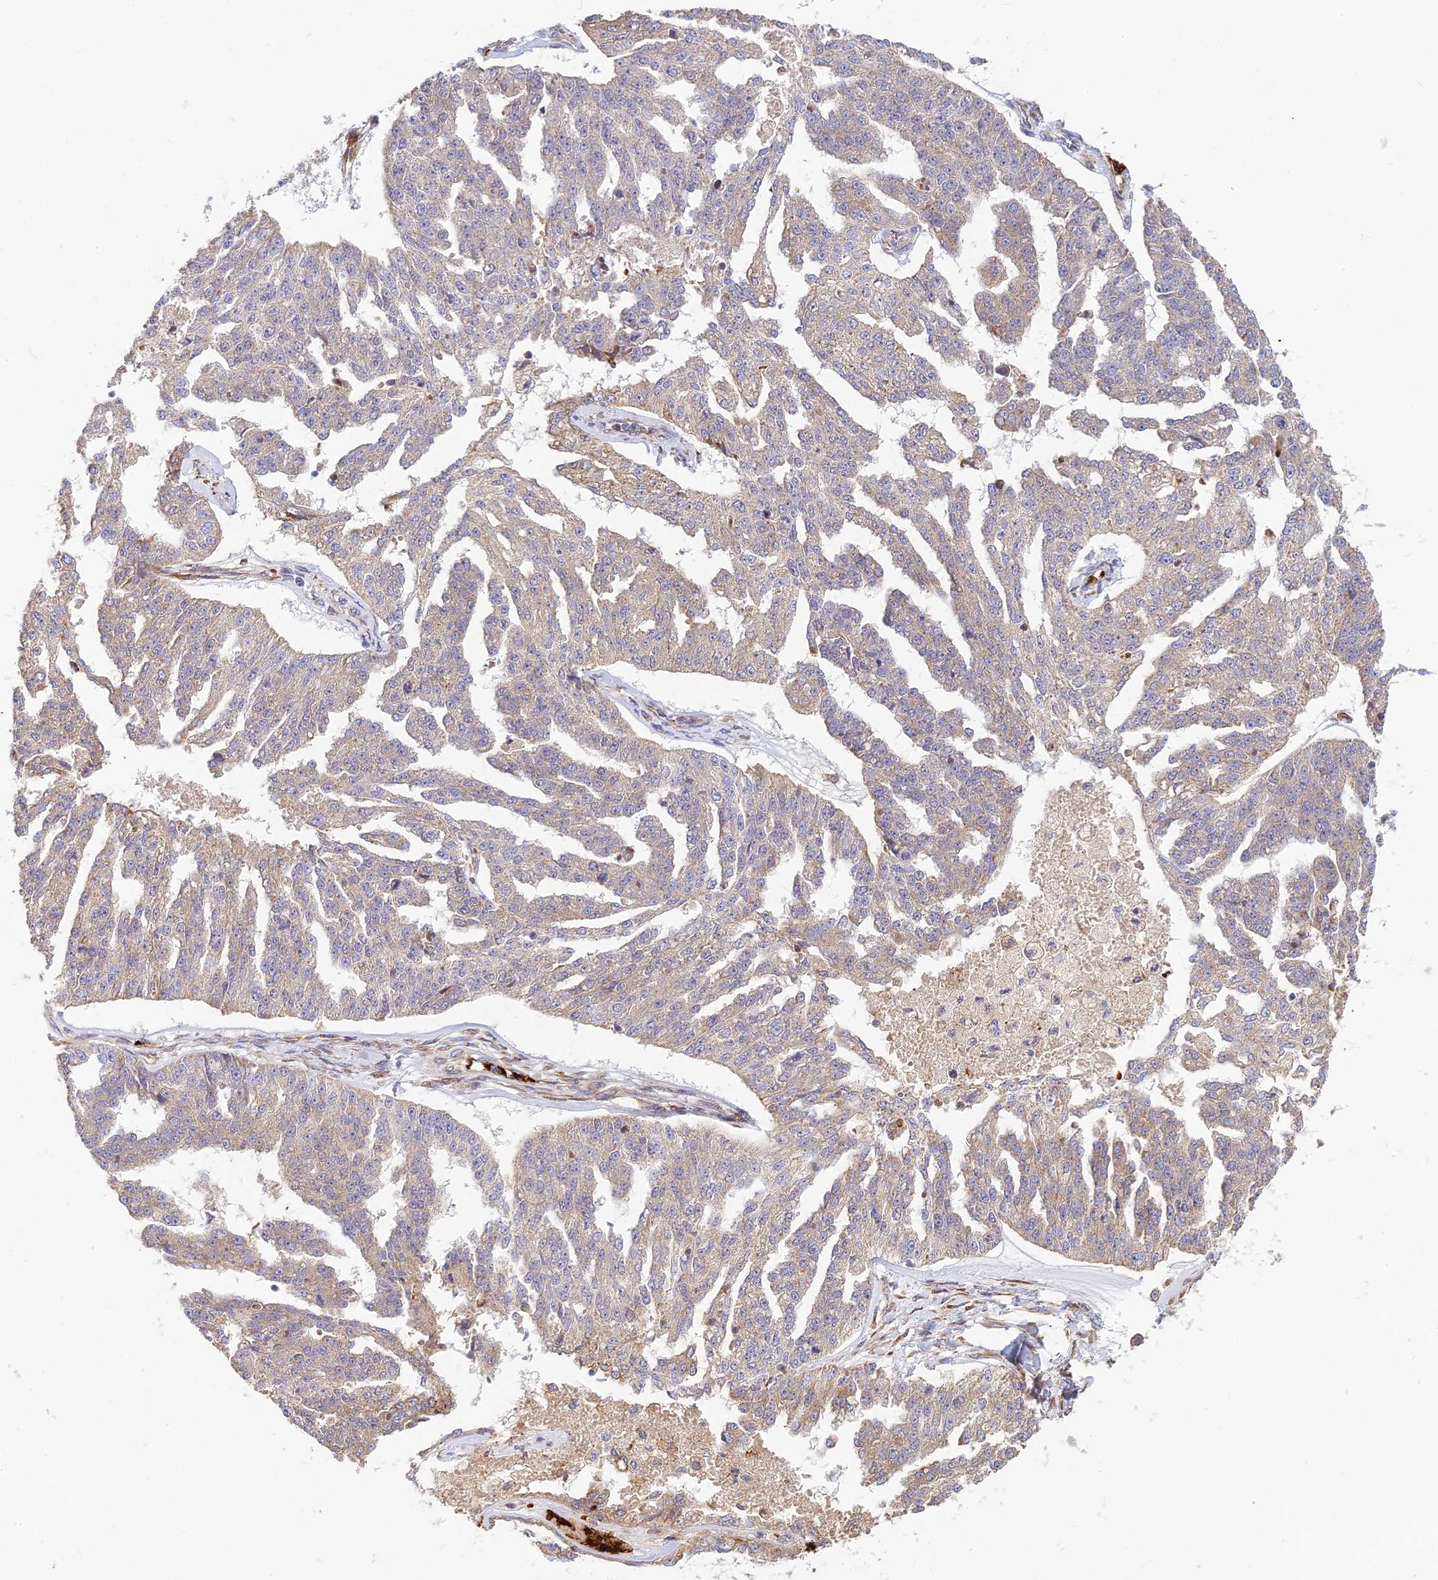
{"staining": {"intensity": "weak", "quantity": "<25%", "location": "cytoplasmic/membranous"}, "tissue": "ovarian cancer", "cell_type": "Tumor cells", "image_type": "cancer", "snomed": [{"axis": "morphology", "description": "Cystadenocarcinoma, serous, NOS"}, {"axis": "topography", "description": "Ovary"}], "caption": "DAB (3,3'-diaminobenzidine) immunohistochemical staining of ovarian cancer reveals no significant positivity in tumor cells.", "gene": "UFSP2", "patient": {"sex": "female", "age": 58}}